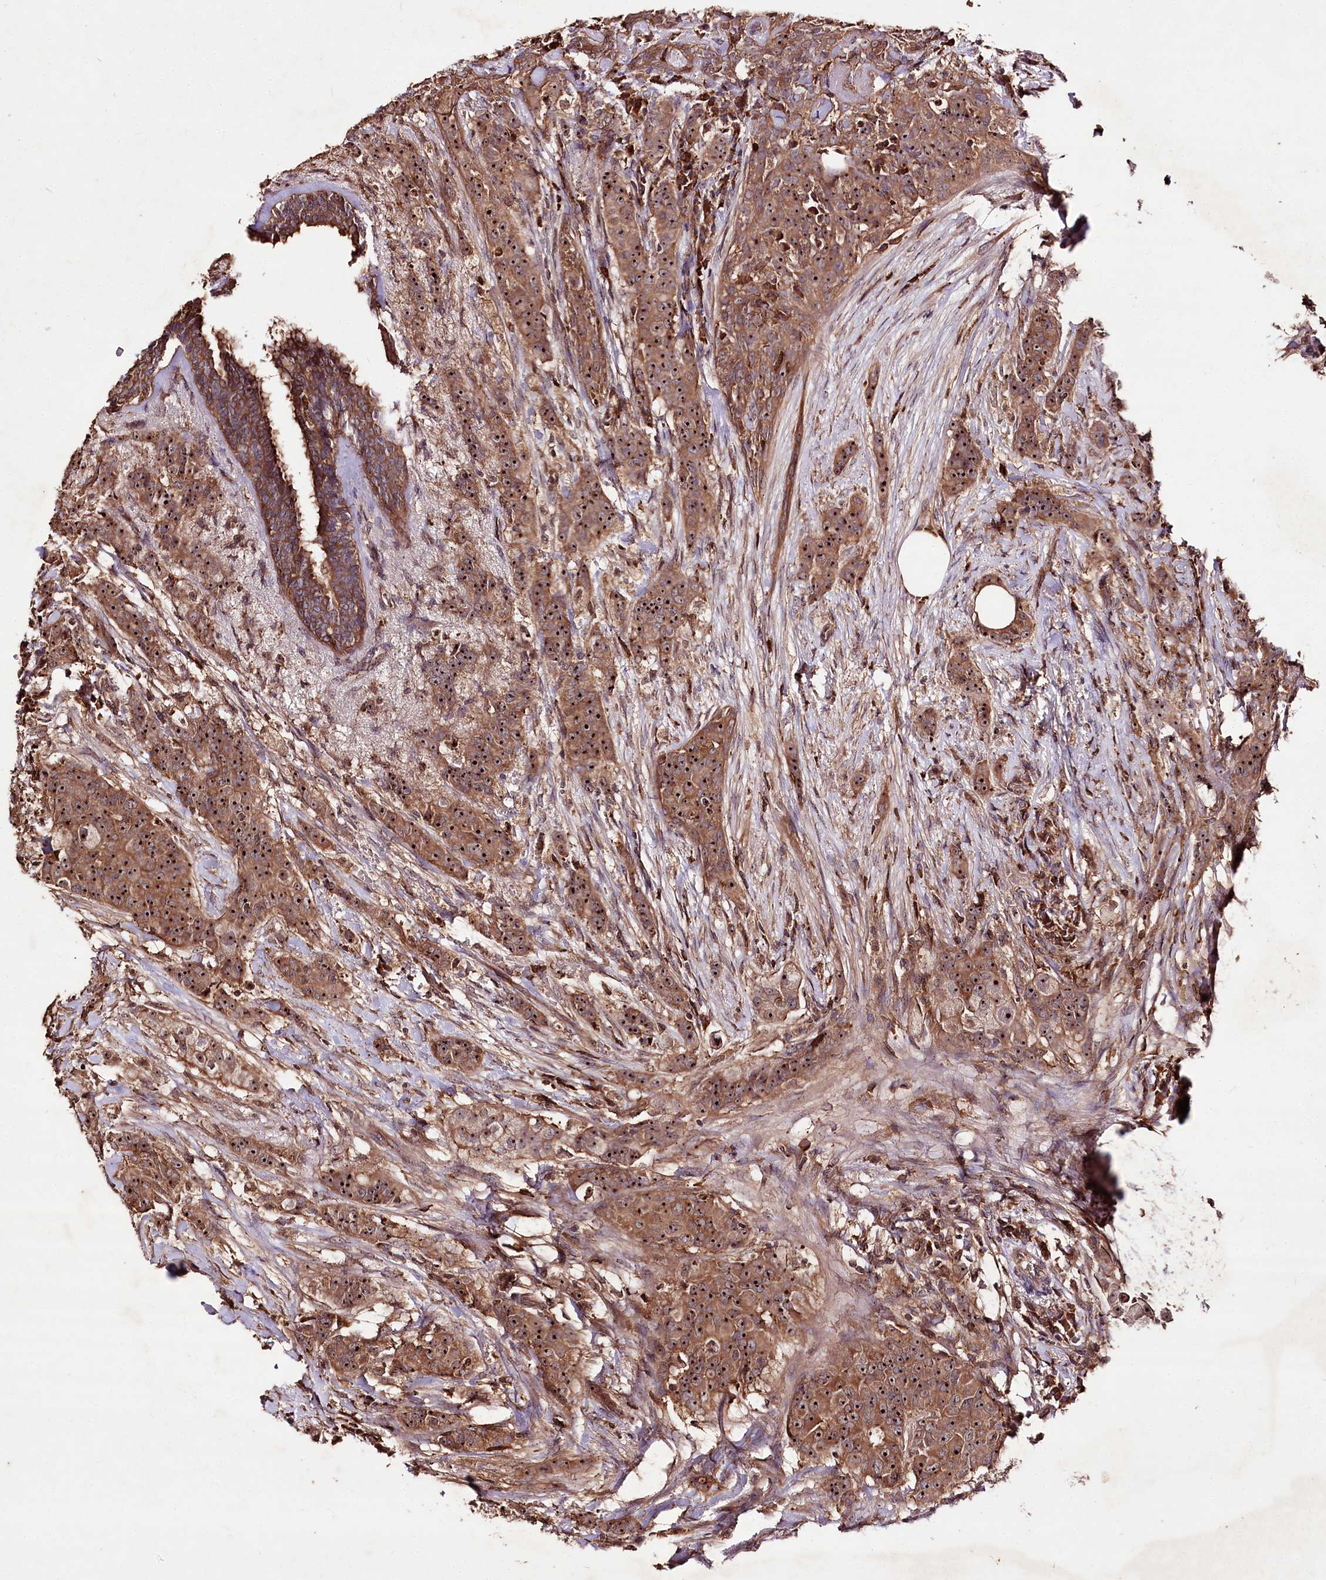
{"staining": {"intensity": "moderate", "quantity": ">75%", "location": "cytoplasmic/membranous,nuclear"}, "tissue": "breast cancer", "cell_type": "Tumor cells", "image_type": "cancer", "snomed": [{"axis": "morphology", "description": "Duct carcinoma"}, {"axis": "topography", "description": "Breast"}], "caption": "This photomicrograph displays IHC staining of human breast cancer, with medium moderate cytoplasmic/membranous and nuclear positivity in about >75% of tumor cells.", "gene": "FAM53B", "patient": {"sex": "female", "age": 40}}